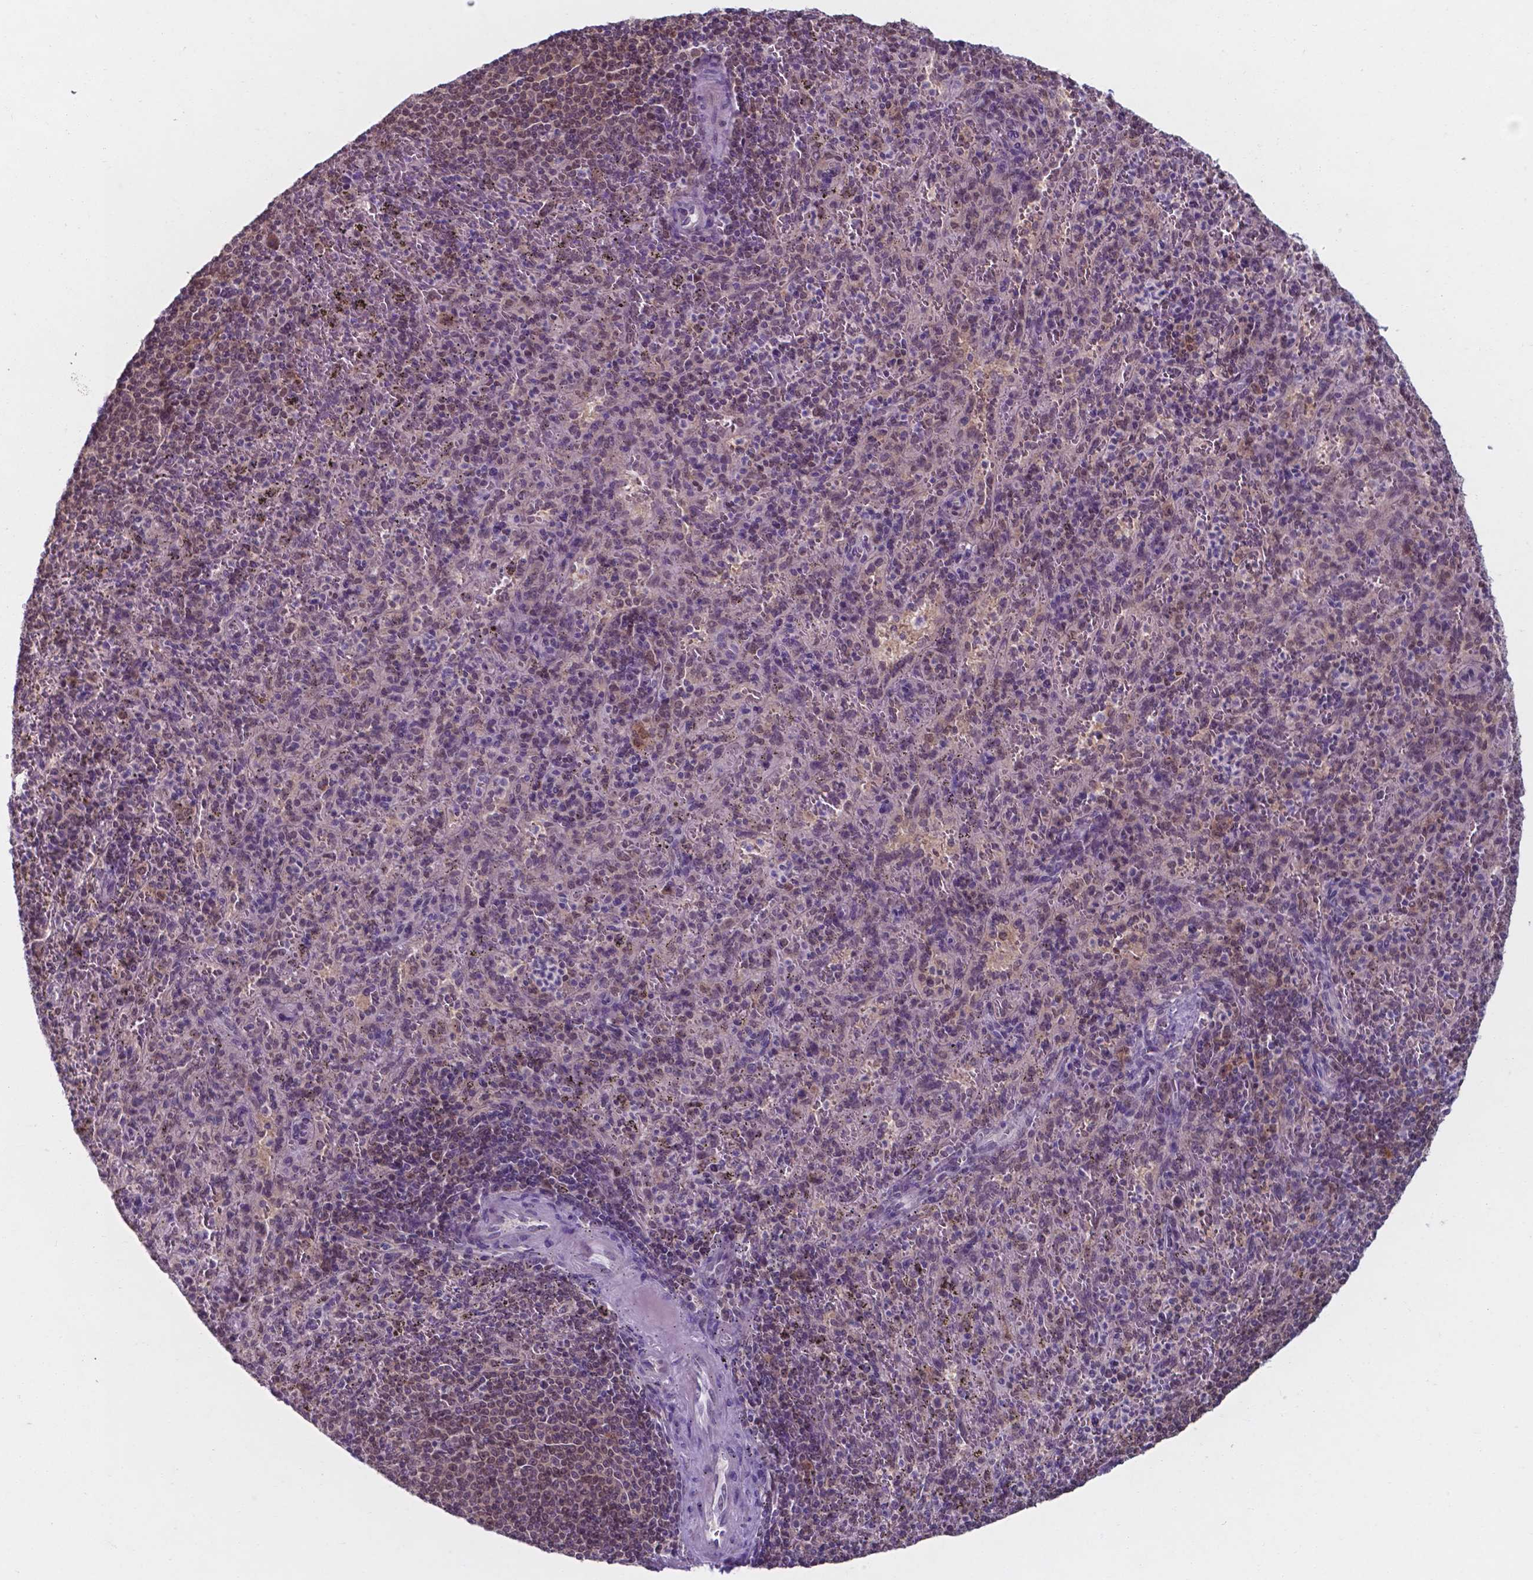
{"staining": {"intensity": "negative", "quantity": "none", "location": "none"}, "tissue": "spleen", "cell_type": "Cells in red pulp", "image_type": "normal", "snomed": [{"axis": "morphology", "description": "Normal tissue, NOS"}, {"axis": "topography", "description": "Spleen"}], "caption": "Cells in red pulp are negative for brown protein staining in normal spleen.", "gene": "UBE2E2", "patient": {"sex": "male", "age": 57}}